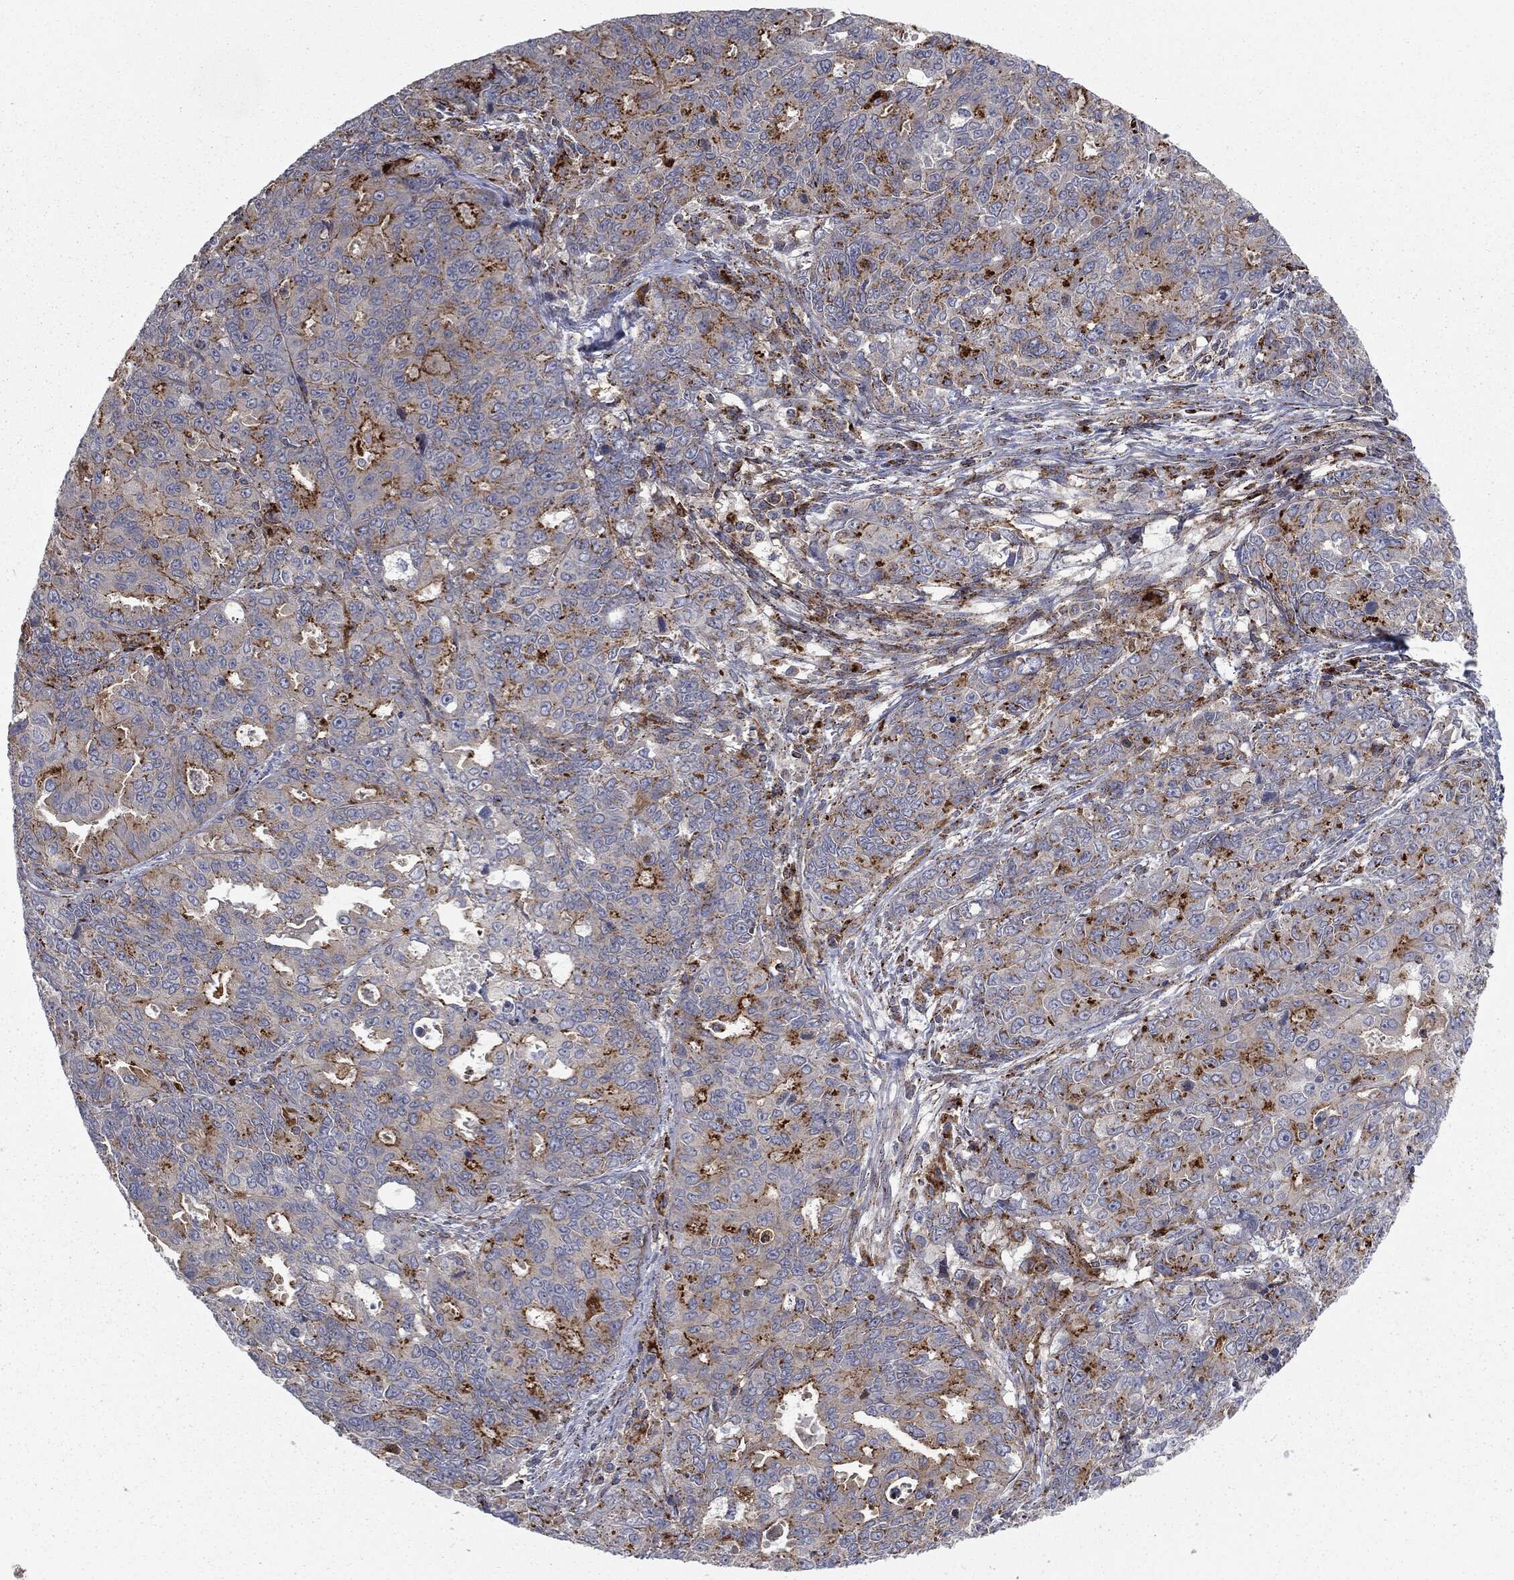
{"staining": {"intensity": "strong", "quantity": "25%-75%", "location": "cytoplasmic/membranous"}, "tissue": "endometrial cancer", "cell_type": "Tumor cells", "image_type": "cancer", "snomed": [{"axis": "morphology", "description": "Adenocarcinoma, NOS"}, {"axis": "topography", "description": "Uterus"}], "caption": "Human endometrial cancer stained with a protein marker displays strong staining in tumor cells.", "gene": "CTSA", "patient": {"sex": "female", "age": 79}}